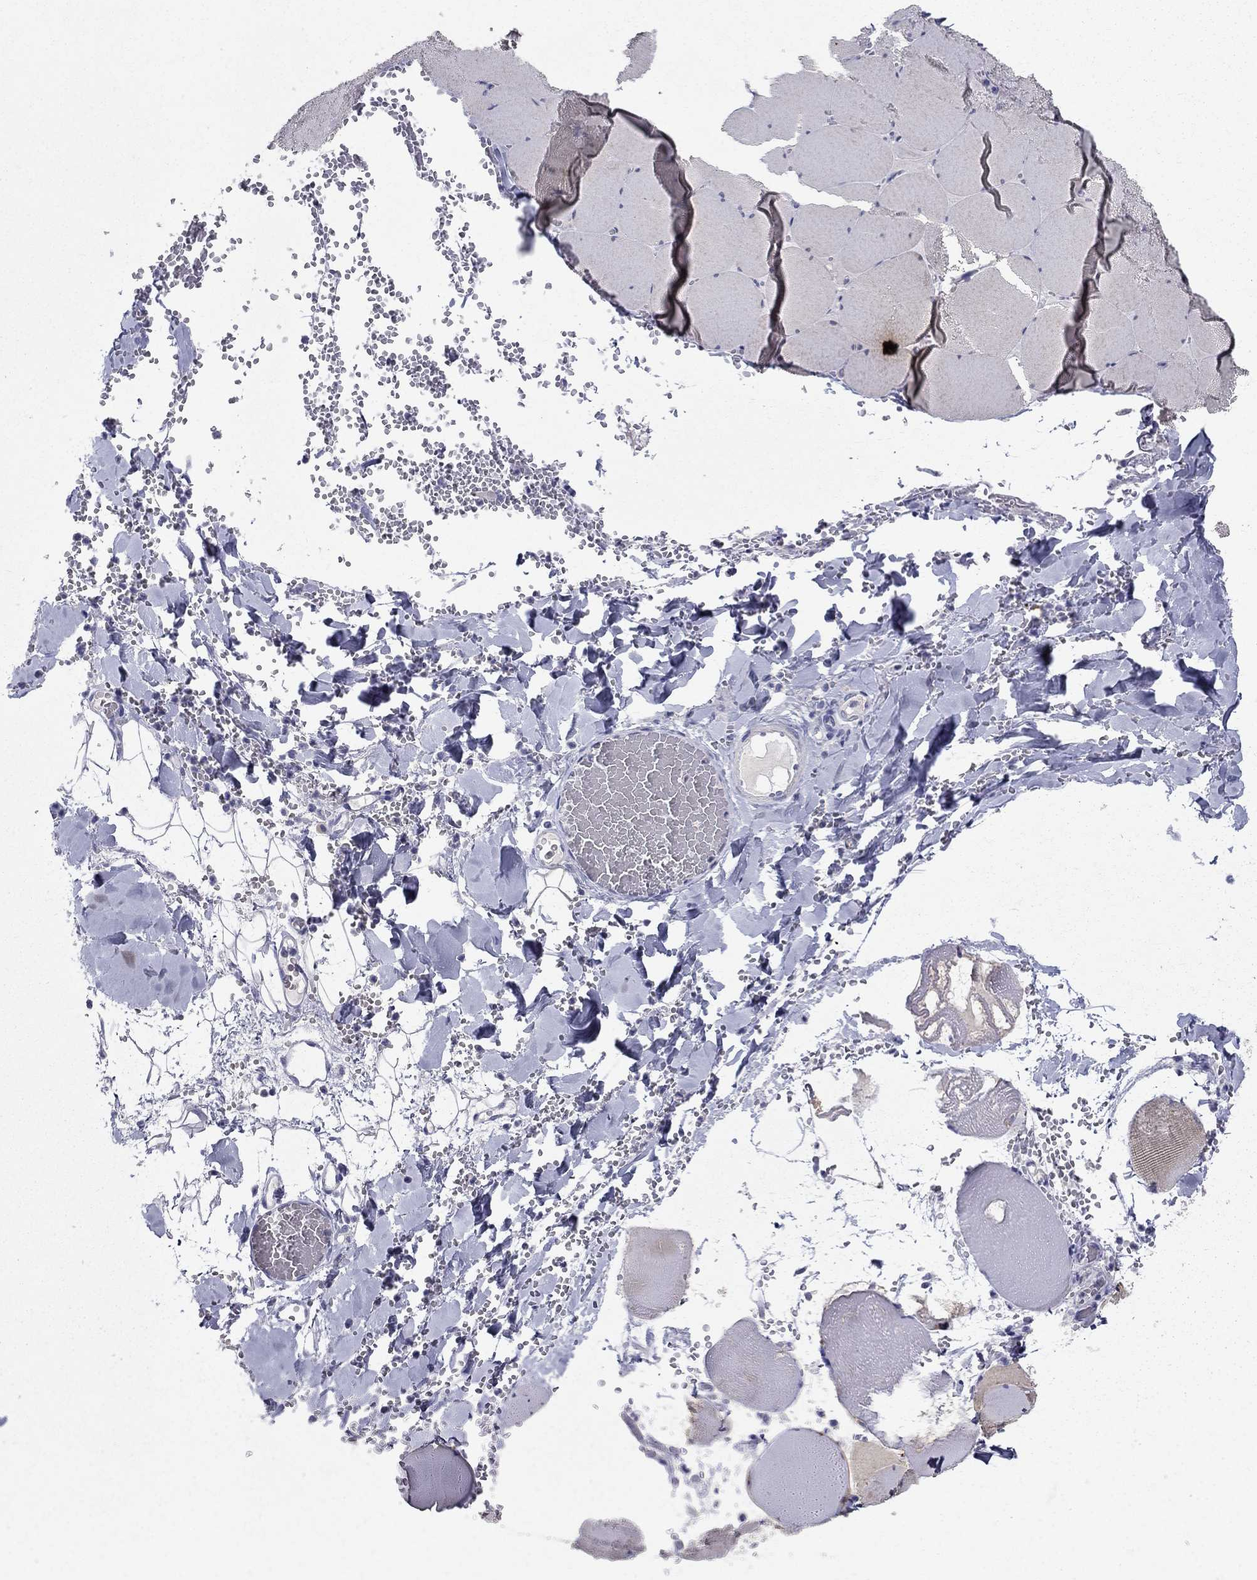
{"staining": {"intensity": "weak", "quantity": "<25%", "location": "cytoplasmic/membranous"}, "tissue": "skeletal muscle", "cell_type": "Myocytes", "image_type": "normal", "snomed": [{"axis": "morphology", "description": "Normal tissue, NOS"}, {"axis": "morphology", "description": "Malignant melanoma, Metastatic site"}, {"axis": "topography", "description": "Skeletal muscle"}], "caption": "Benign skeletal muscle was stained to show a protein in brown. There is no significant positivity in myocytes.", "gene": "TP53TG5", "patient": {"sex": "male", "age": 50}}